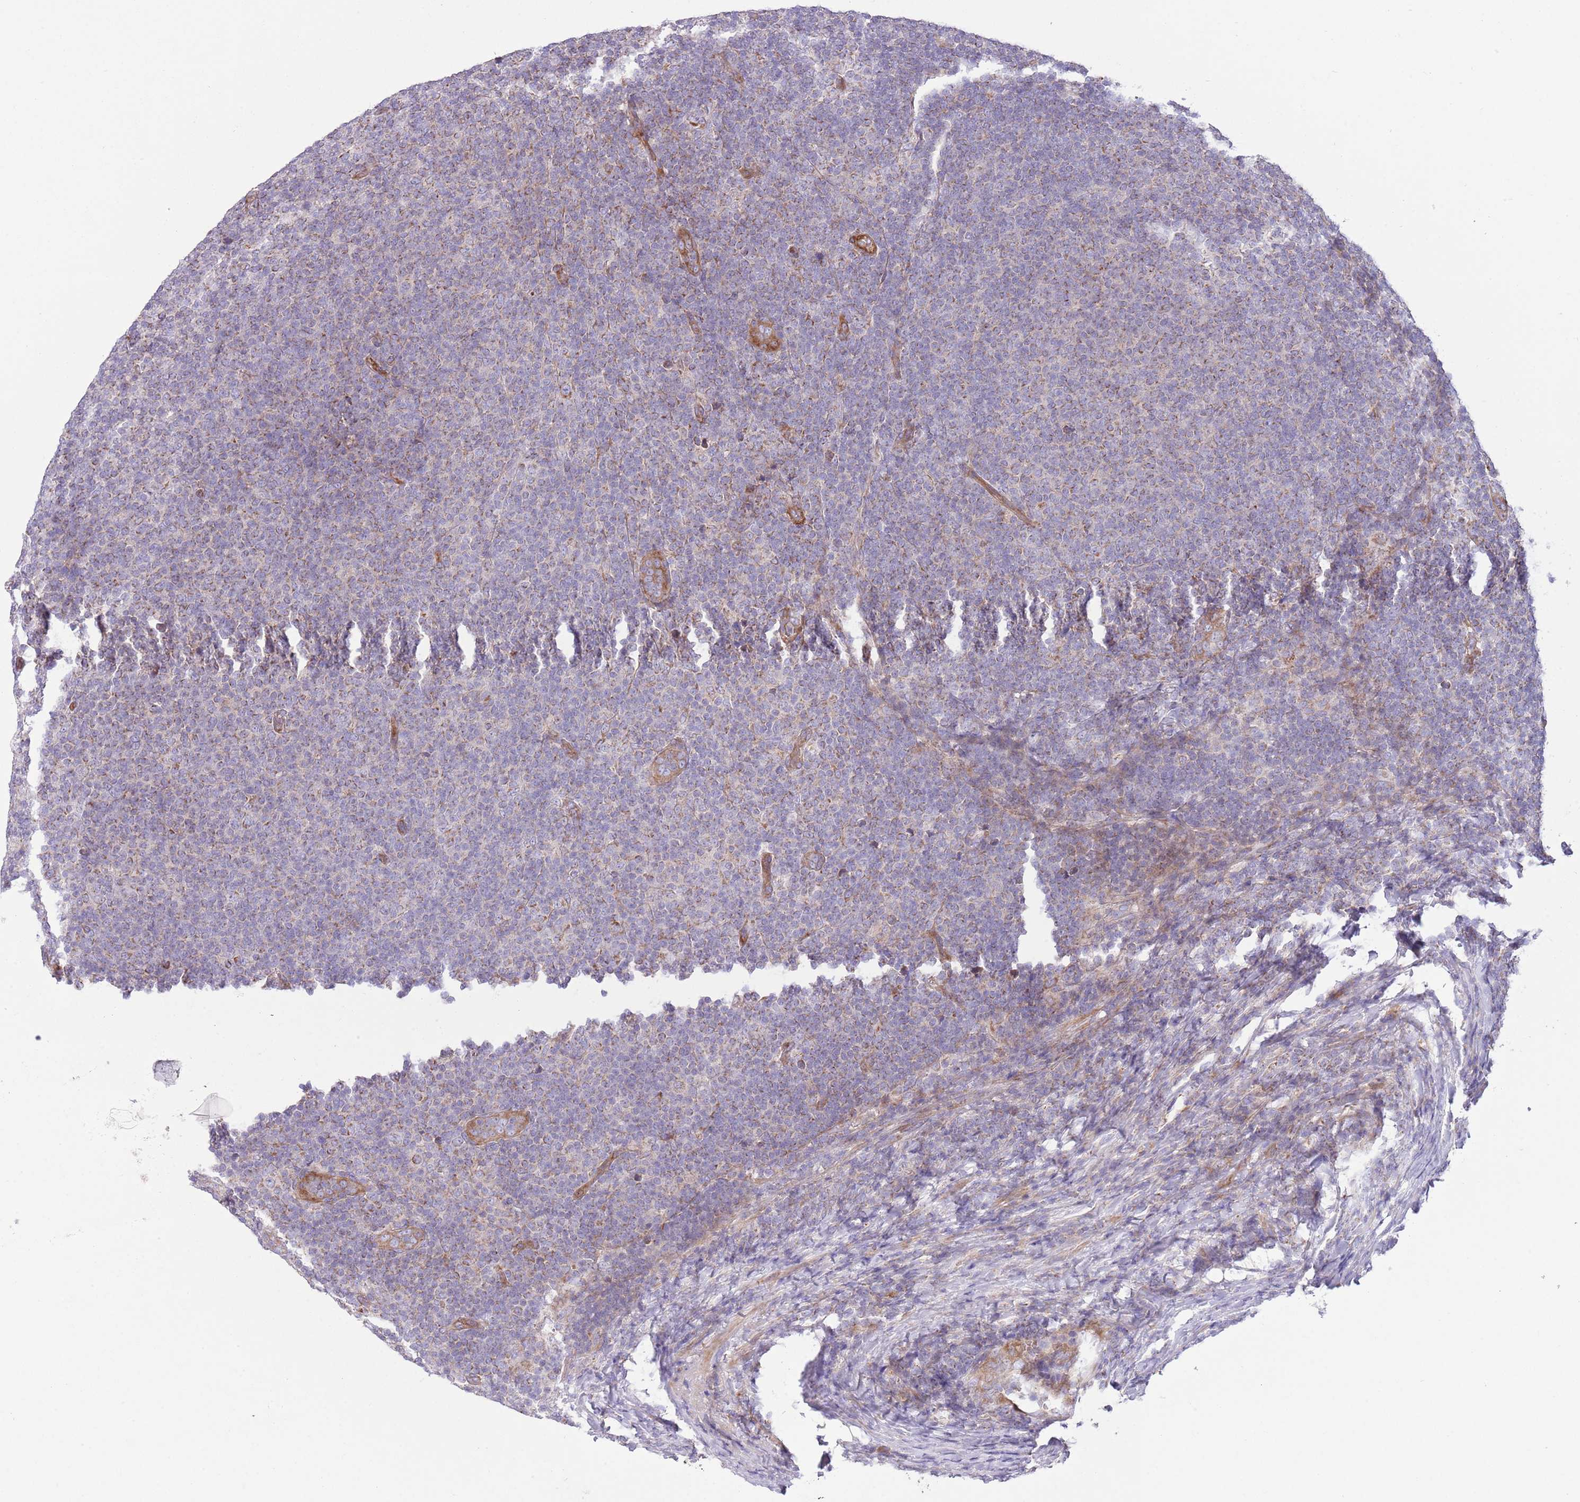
{"staining": {"intensity": "weak", "quantity": "25%-75%", "location": "cytoplasmic/membranous"}, "tissue": "lymphoma", "cell_type": "Tumor cells", "image_type": "cancer", "snomed": [{"axis": "morphology", "description": "Malignant lymphoma, non-Hodgkin's type, Low grade"}, {"axis": "topography", "description": "Lymph node"}], "caption": "Immunohistochemical staining of lymphoma shows low levels of weak cytoplasmic/membranous protein expression in about 25%-75% of tumor cells.", "gene": "TOMM5", "patient": {"sex": "male", "age": 66}}